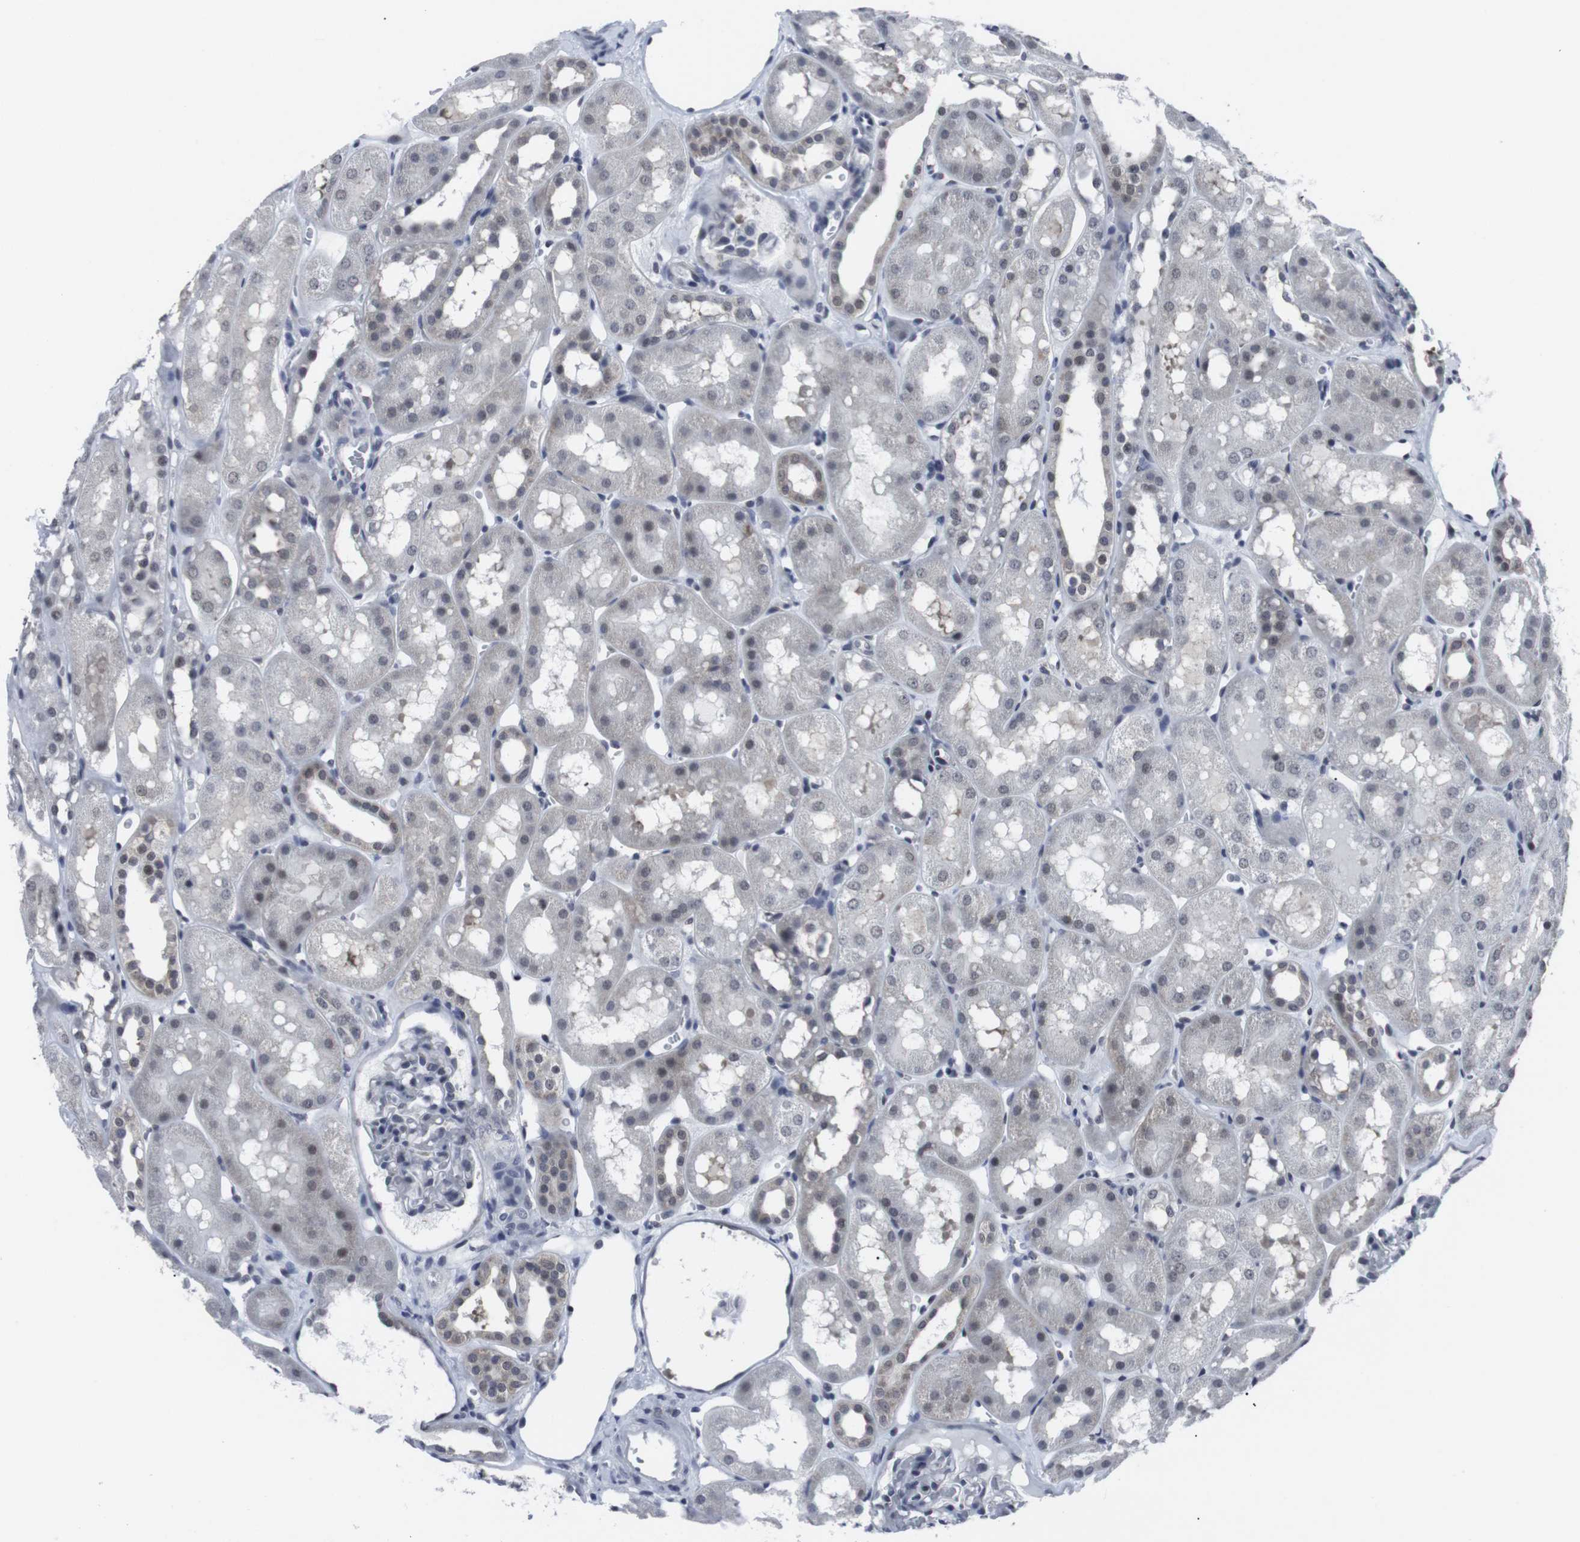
{"staining": {"intensity": "negative", "quantity": "none", "location": "none"}, "tissue": "kidney", "cell_type": "Cells in glomeruli", "image_type": "normal", "snomed": [{"axis": "morphology", "description": "Normal tissue, NOS"}, {"axis": "topography", "description": "Kidney"}, {"axis": "topography", "description": "Urinary bladder"}], "caption": "High power microscopy micrograph of an immunohistochemistry photomicrograph of benign kidney, revealing no significant expression in cells in glomeruli. (Brightfield microscopy of DAB (3,3'-diaminobenzidine) immunohistochemistry at high magnification).", "gene": "GEMIN2", "patient": {"sex": "male", "age": 16}}